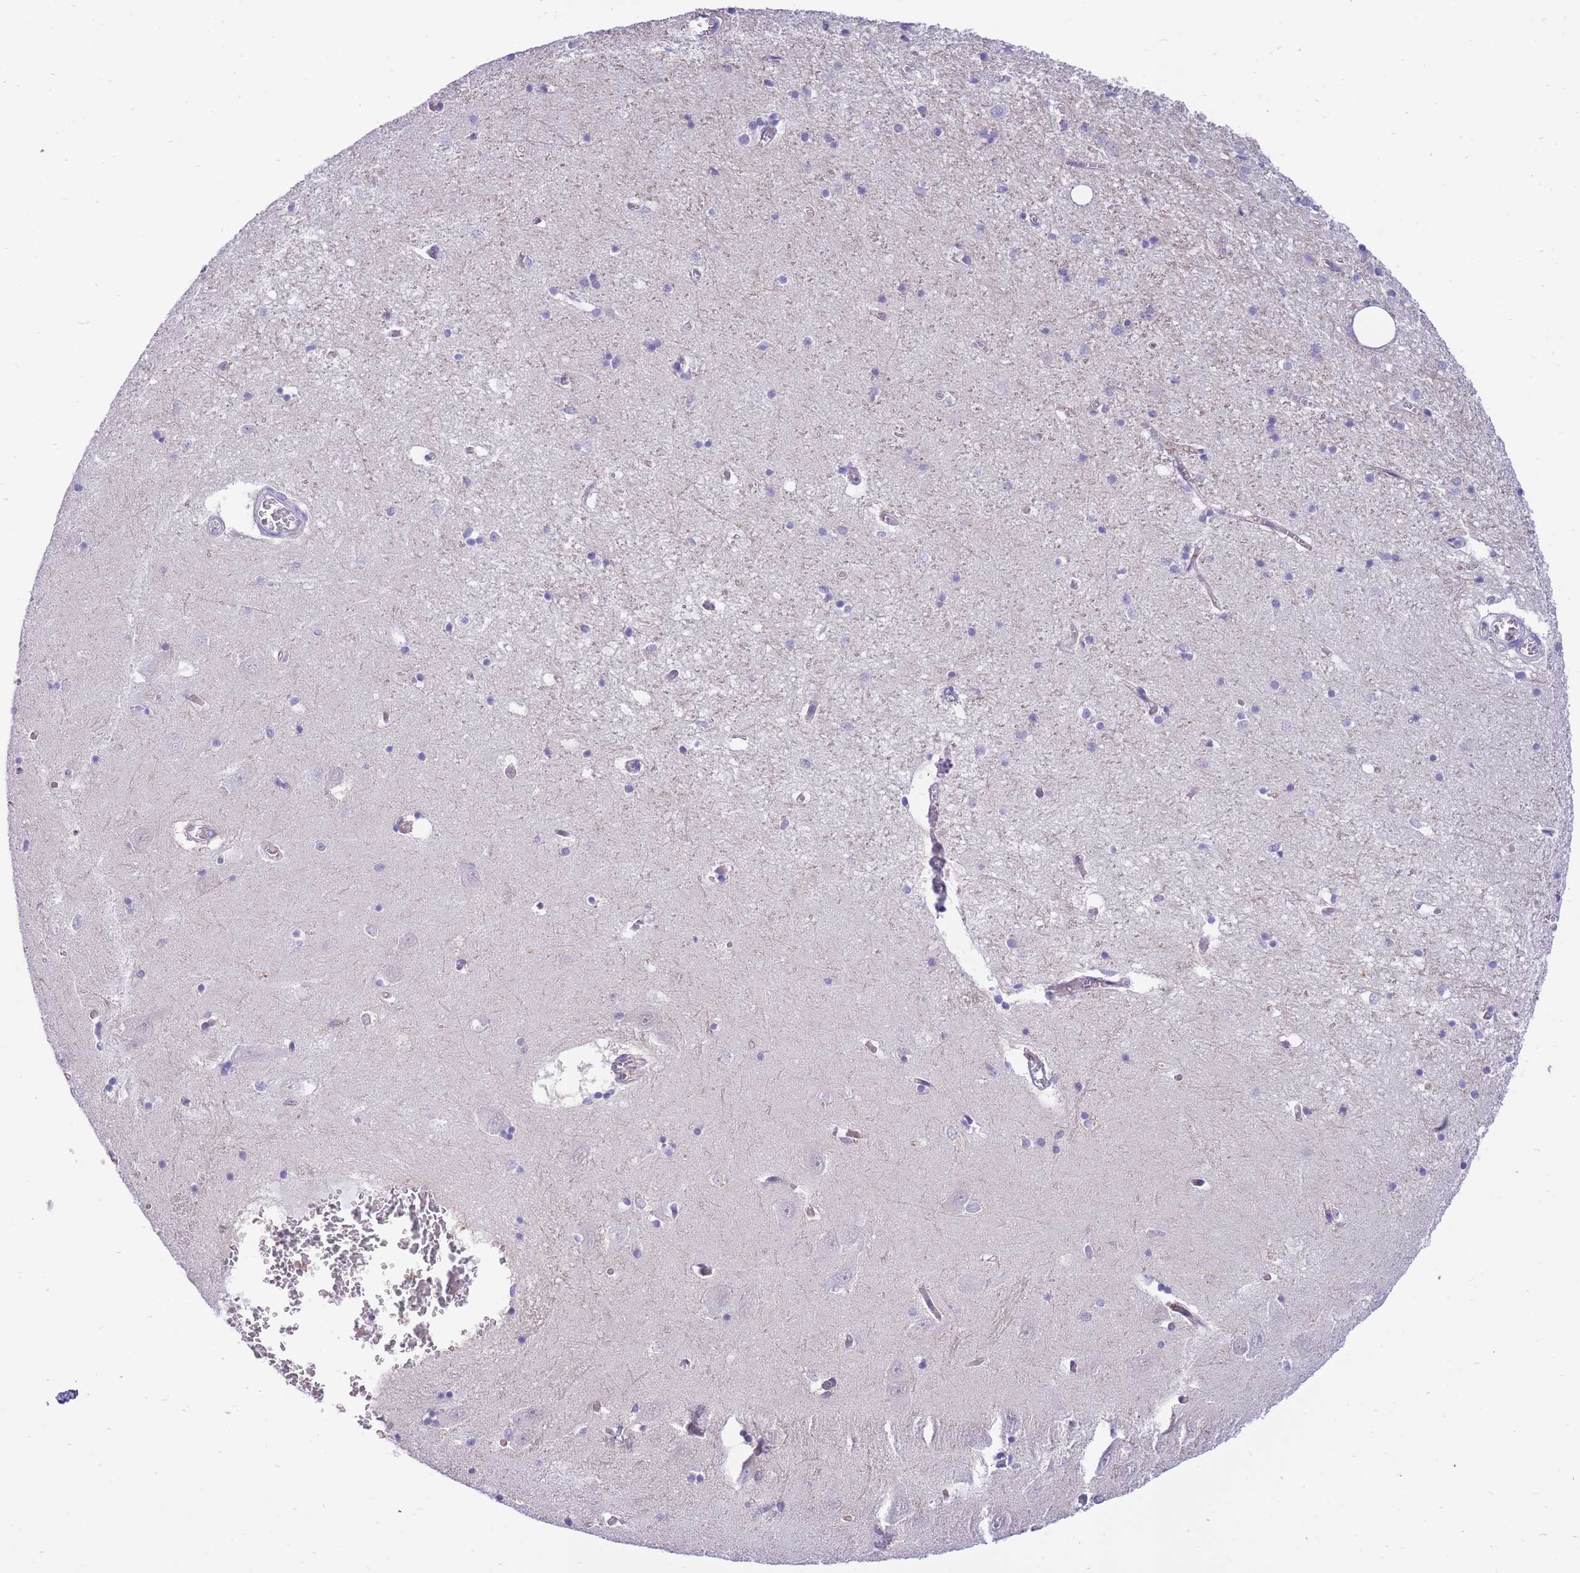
{"staining": {"intensity": "negative", "quantity": "none", "location": "none"}, "tissue": "hippocampus", "cell_type": "Glial cells", "image_type": "normal", "snomed": [{"axis": "morphology", "description": "Normal tissue, NOS"}, {"axis": "topography", "description": "Hippocampus"}], "caption": "An IHC photomicrograph of benign hippocampus is shown. There is no staining in glial cells of hippocampus.", "gene": "NAMPT", "patient": {"sex": "male", "age": 70}}